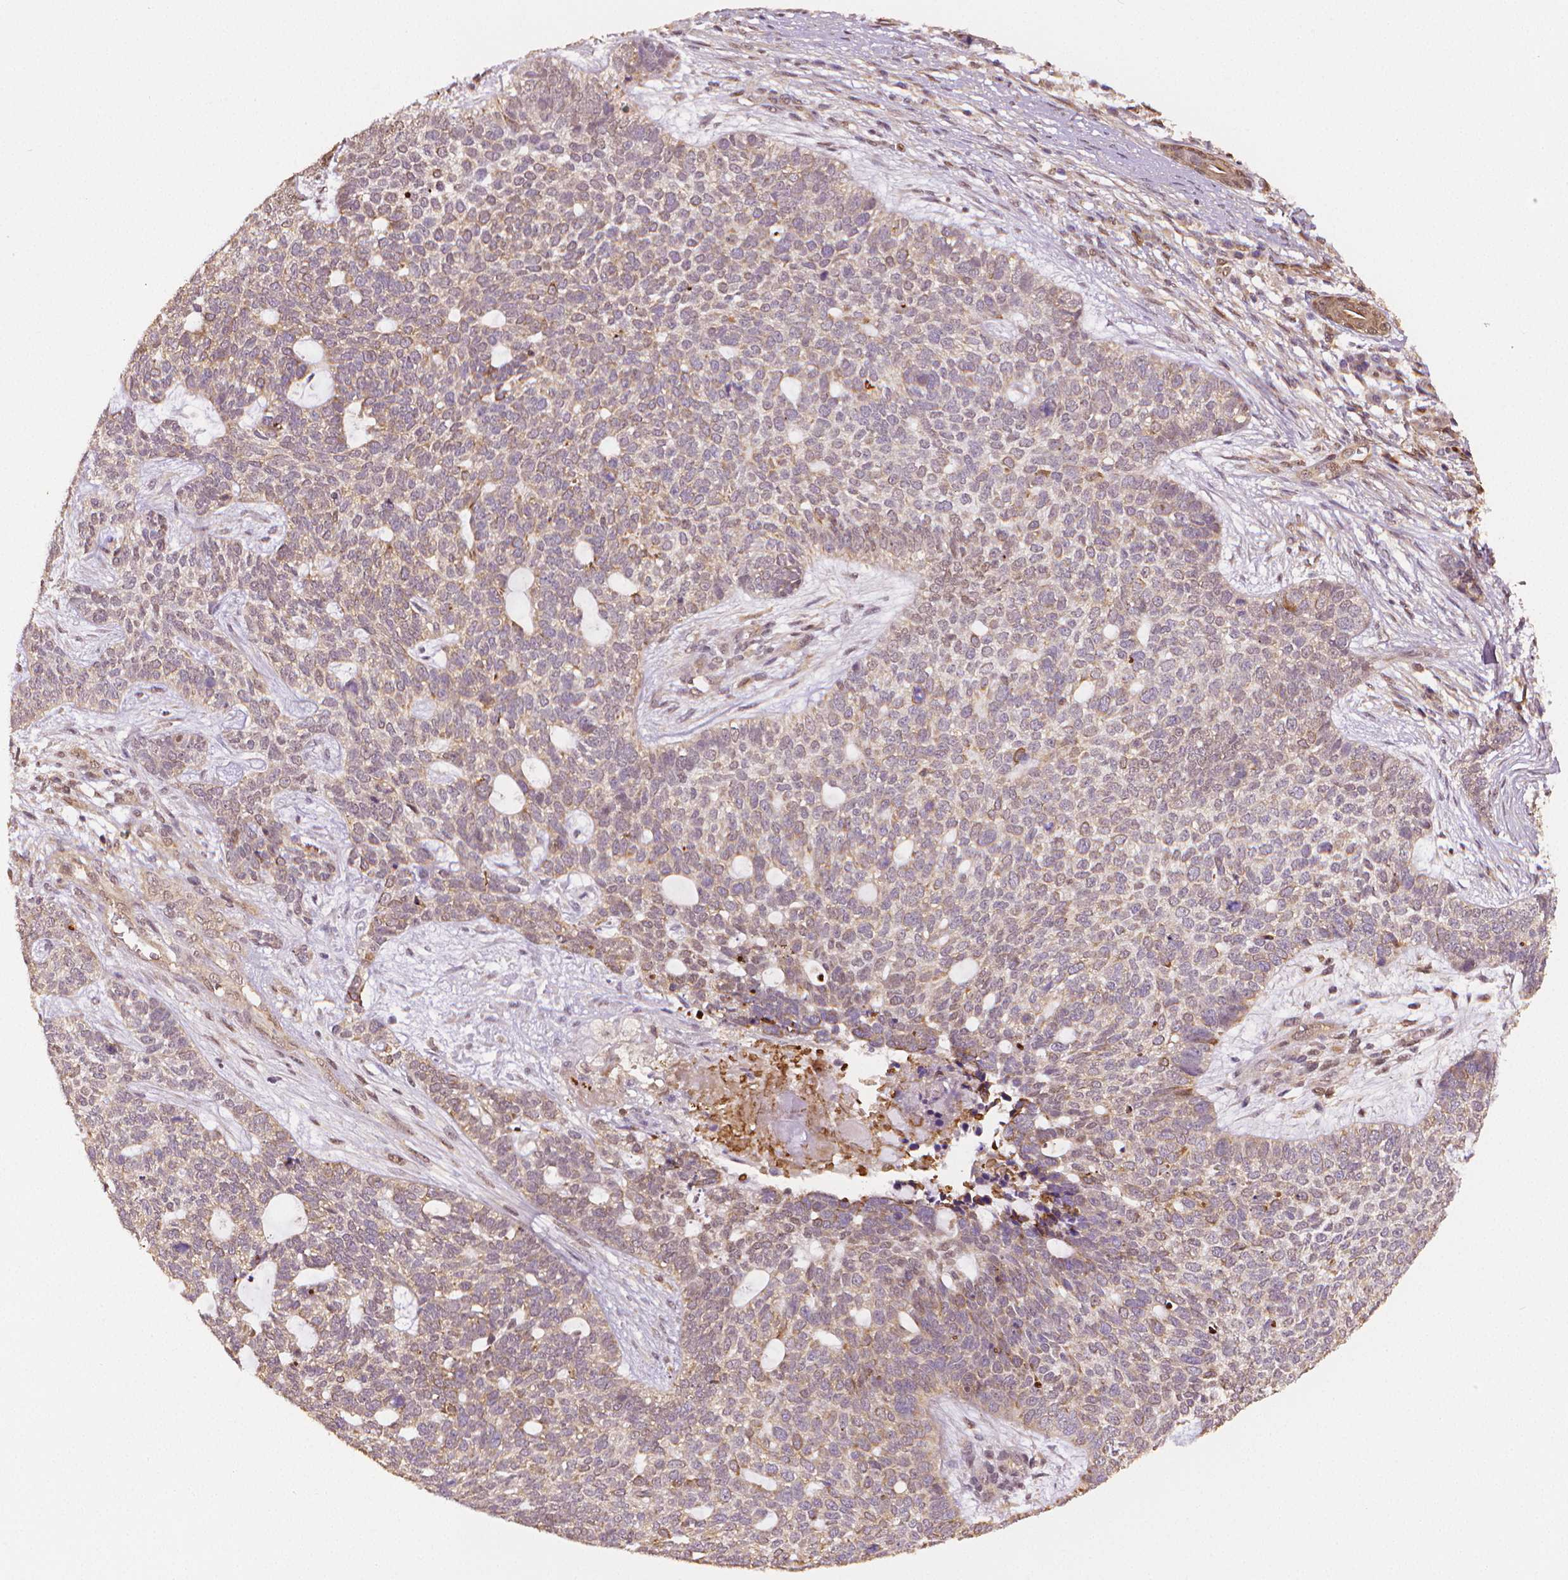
{"staining": {"intensity": "weak", "quantity": "<25%", "location": "cytoplasmic/membranous"}, "tissue": "skin cancer", "cell_type": "Tumor cells", "image_type": "cancer", "snomed": [{"axis": "morphology", "description": "Basal cell carcinoma"}, {"axis": "topography", "description": "Skin"}], "caption": "This is an immunohistochemistry (IHC) image of skin cancer. There is no expression in tumor cells.", "gene": "STAT3", "patient": {"sex": "female", "age": 69}}